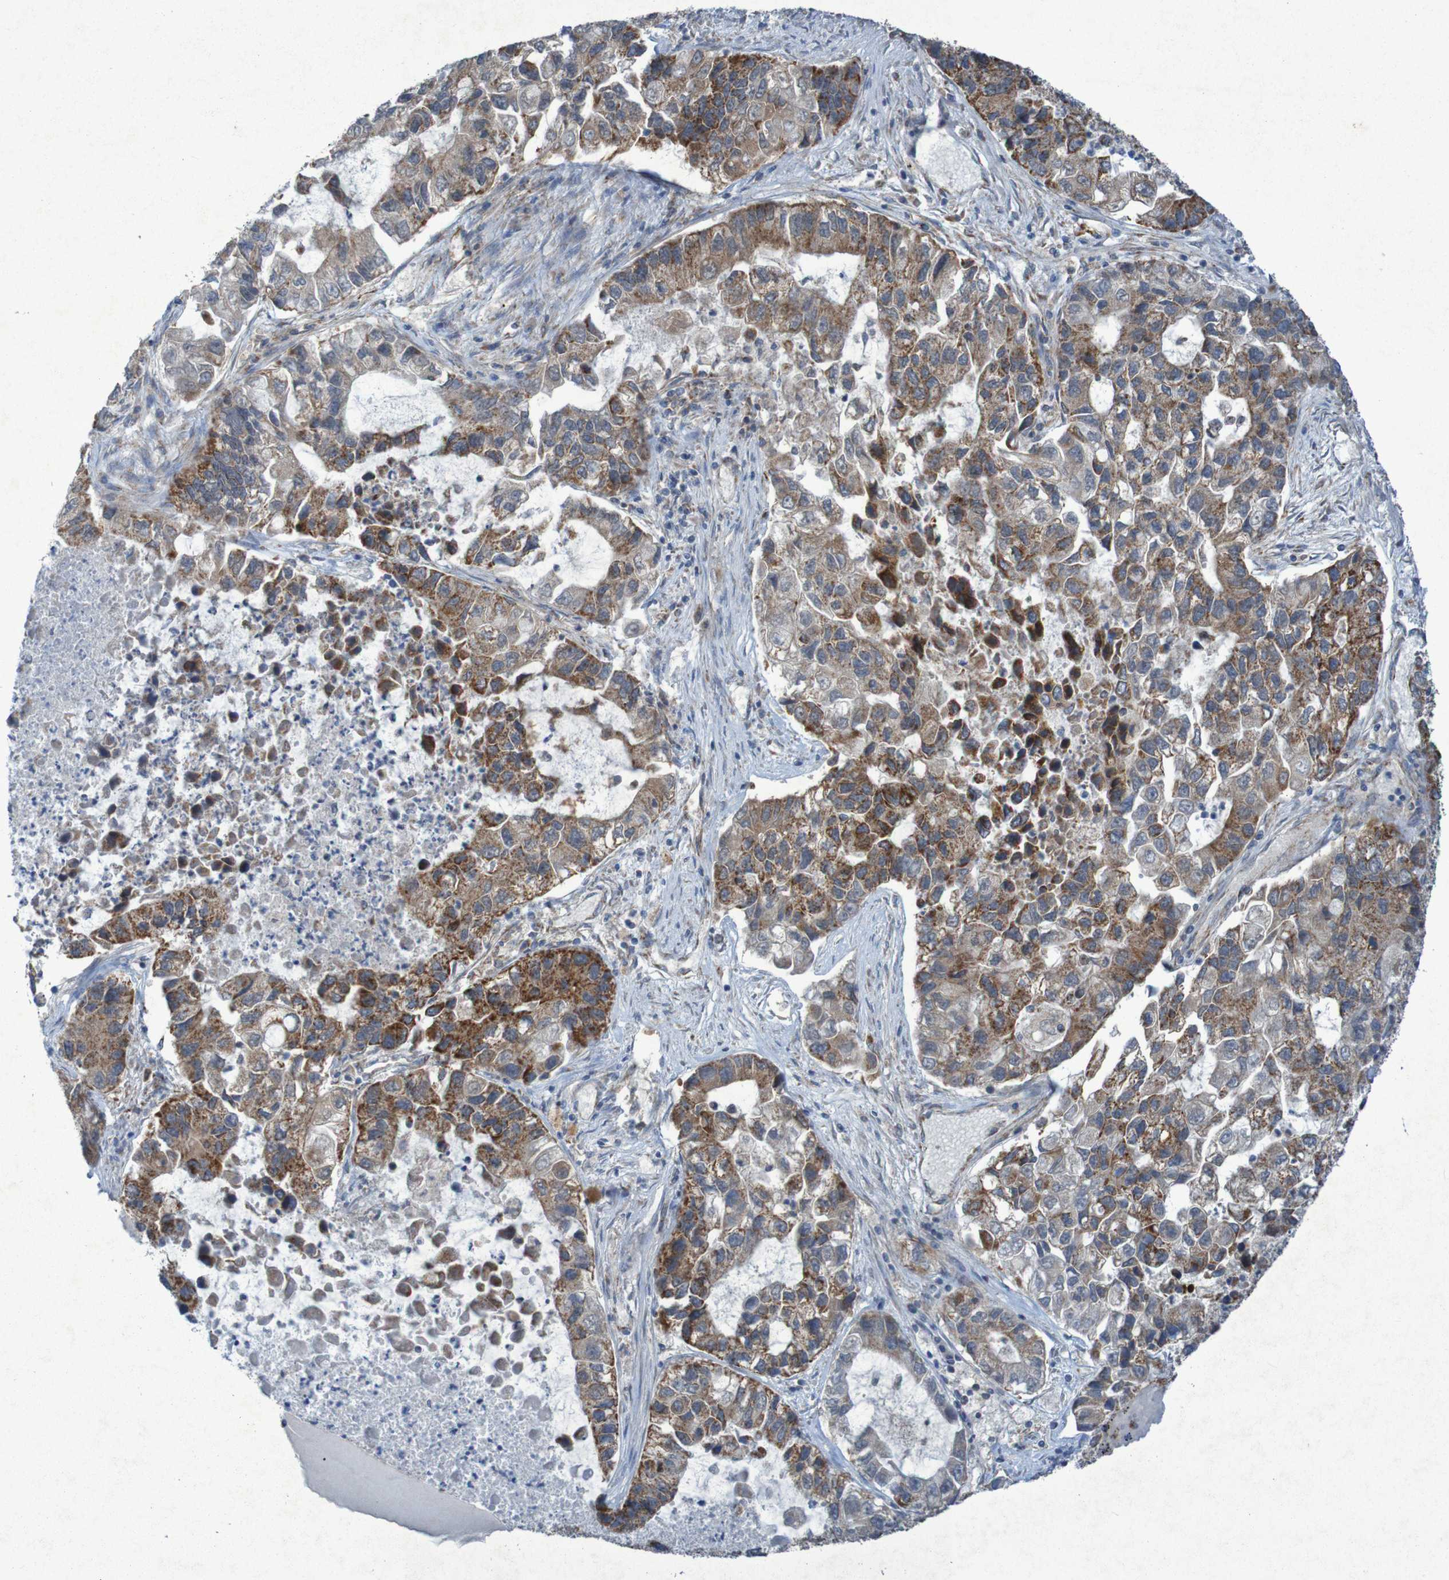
{"staining": {"intensity": "strong", "quantity": ">75%", "location": "cytoplasmic/membranous"}, "tissue": "lung cancer", "cell_type": "Tumor cells", "image_type": "cancer", "snomed": [{"axis": "morphology", "description": "Adenocarcinoma, NOS"}, {"axis": "topography", "description": "Lung"}], "caption": "High-magnification brightfield microscopy of lung cancer stained with DAB (brown) and counterstained with hematoxylin (blue). tumor cells exhibit strong cytoplasmic/membranous expression is seen in approximately>75% of cells. The staining was performed using DAB, with brown indicating positive protein expression. Nuclei are stained blue with hematoxylin.", "gene": "CCDC51", "patient": {"sex": "female", "age": 51}}